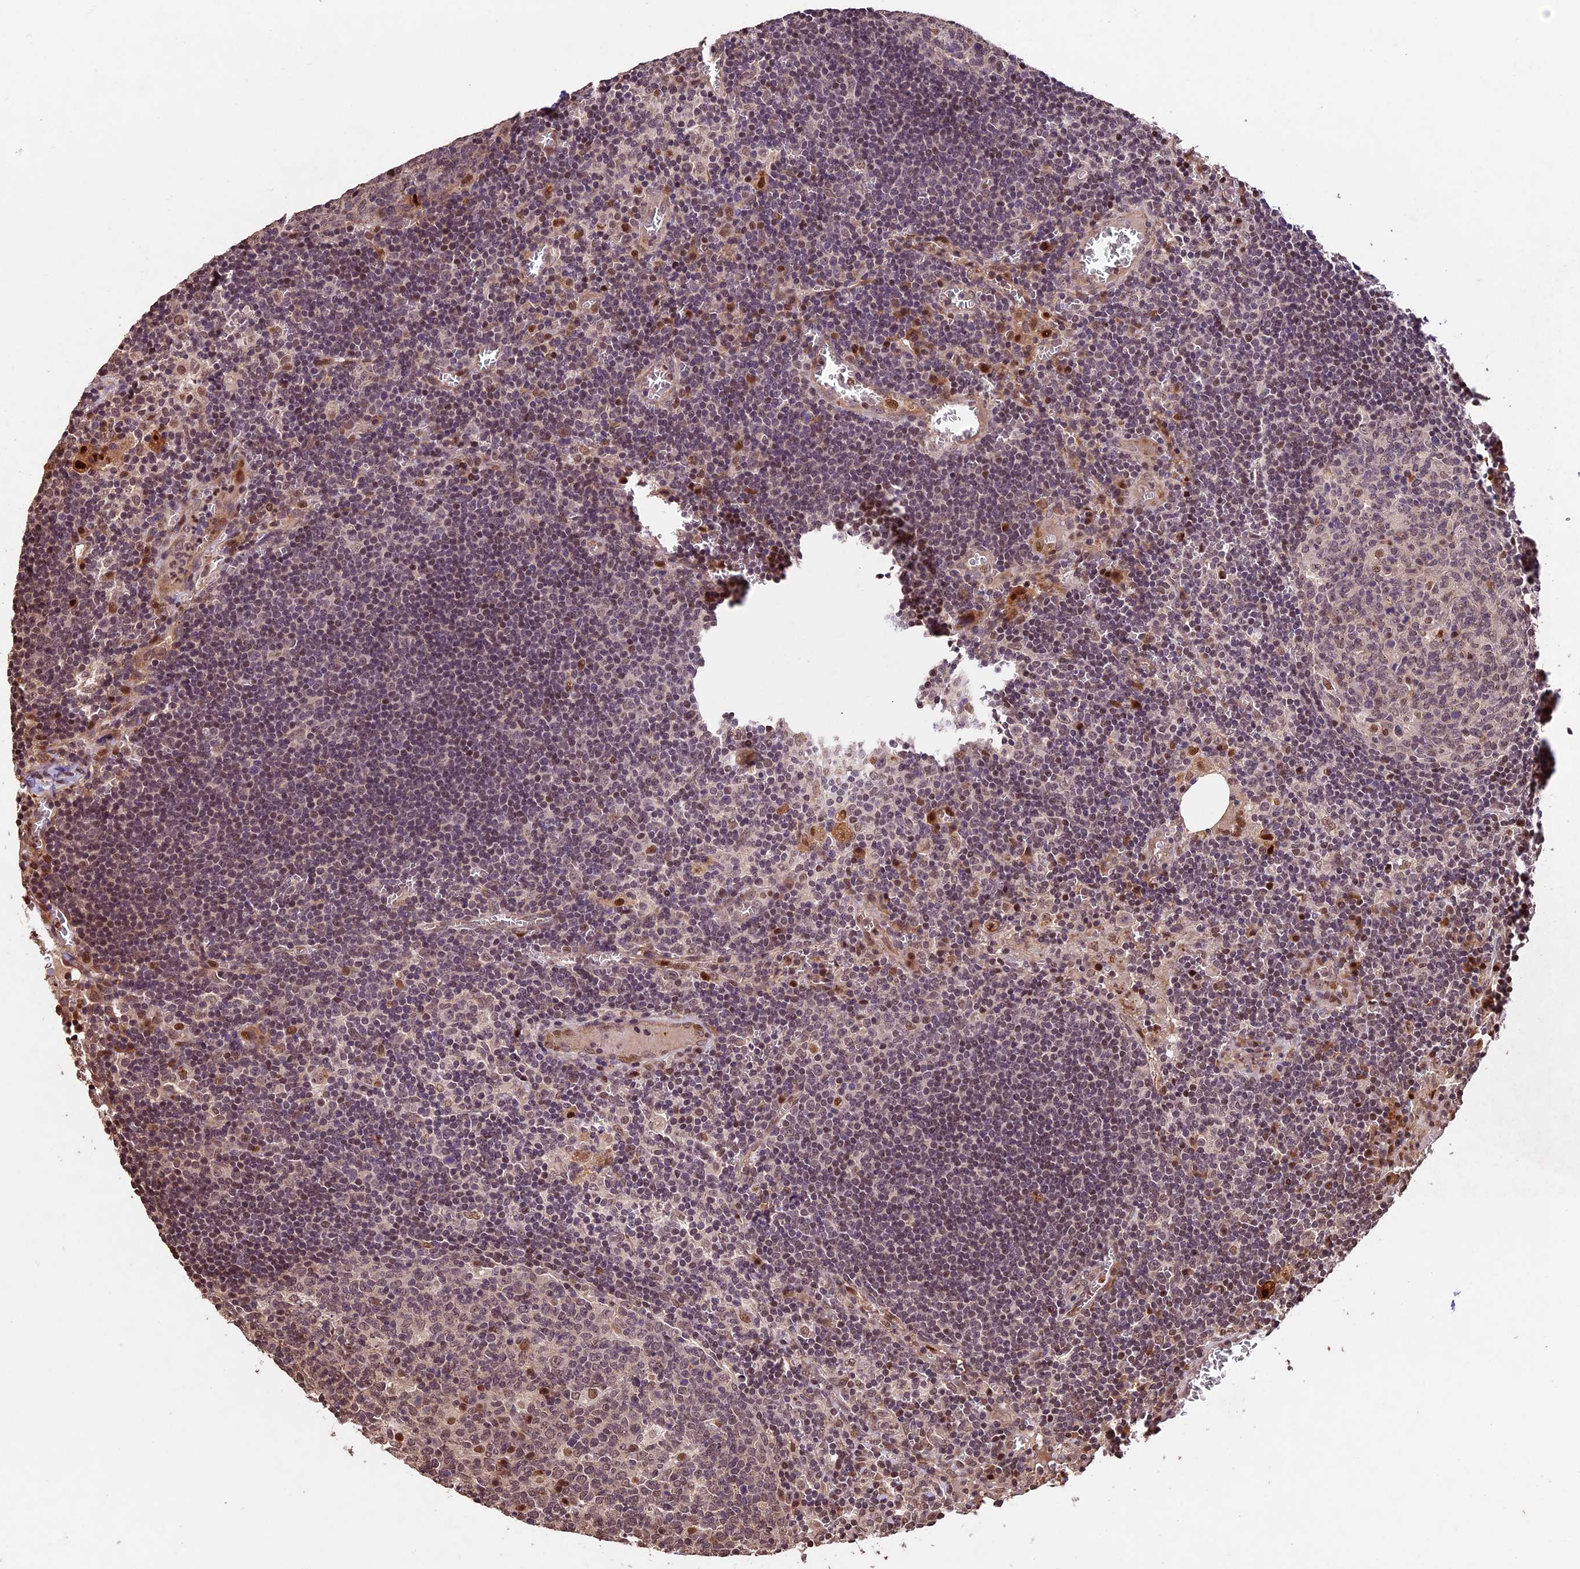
{"staining": {"intensity": "moderate", "quantity": "<25%", "location": "nuclear"}, "tissue": "lymph node", "cell_type": "Germinal center cells", "image_type": "normal", "snomed": [{"axis": "morphology", "description": "Normal tissue, NOS"}, {"axis": "topography", "description": "Lymph node"}], "caption": "Lymph node stained with a brown dye demonstrates moderate nuclear positive positivity in about <25% of germinal center cells.", "gene": "CDKN2AIP", "patient": {"sex": "female", "age": 73}}